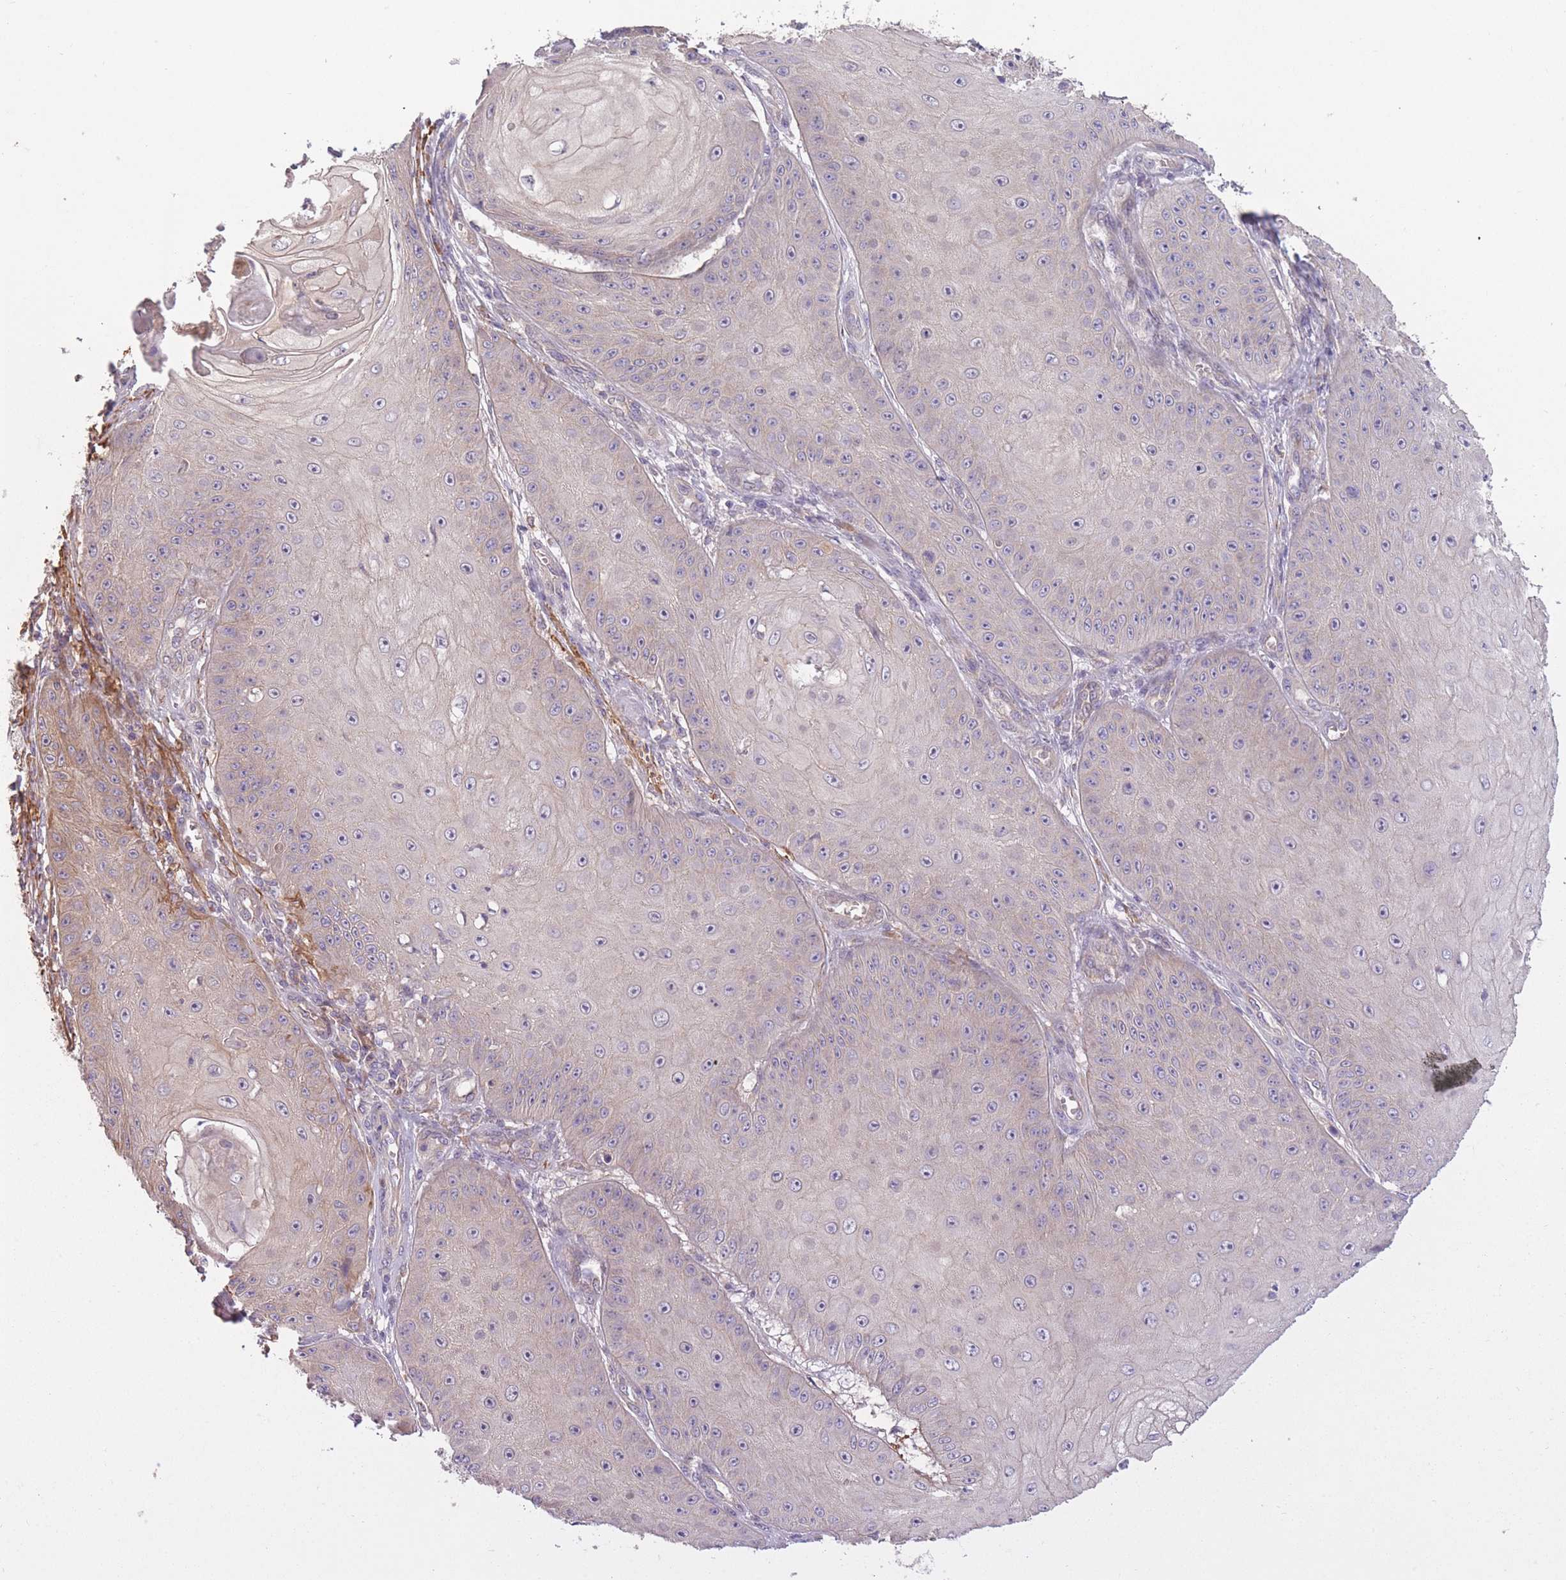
{"staining": {"intensity": "weak", "quantity": "<25%", "location": "cytoplasmic/membranous"}, "tissue": "skin cancer", "cell_type": "Tumor cells", "image_type": "cancer", "snomed": [{"axis": "morphology", "description": "Squamous cell carcinoma, NOS"}, {"axis": "topography", "description": "Skin"}], "caption": "Immunohistochemical staining of squamous cell carcinoma (skin) reveals no significant positivity in tumor cells.", "gene": "REV1", "patient": {"sex": "male", "age": 70}}